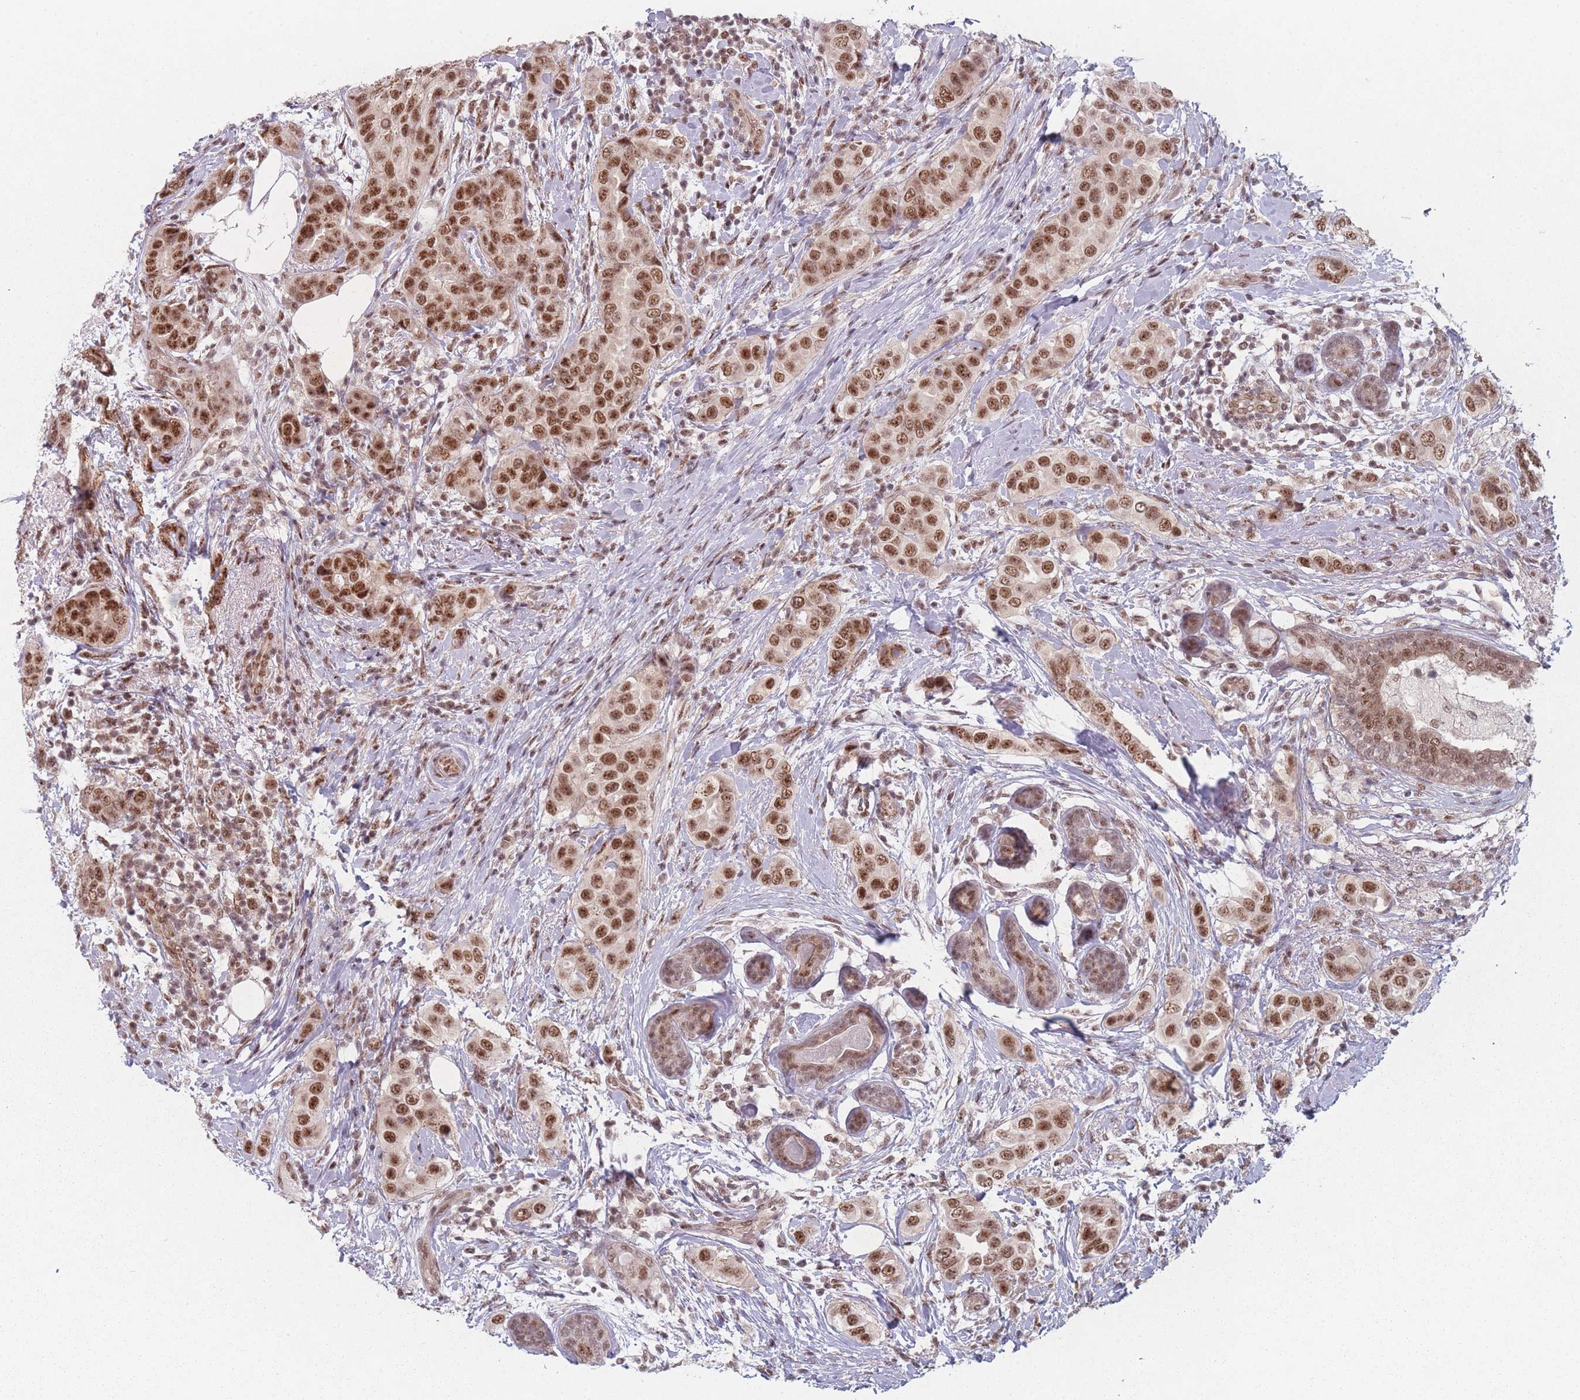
{"staining": {"intensity": "moderate", "quantity": ">75%", "location": "nuclear"}, "tissue": "breast cancer", "cell_type": "Tumor cells", "image_type": "cancer", "snomed": [{"axis": "morphology", "description": "Lobular carcinoma"}, {"axis": "topography", "description": "Breast"}], "caption": "Protein expression analysis of lobular carcinoma (breast) shows moderate nuclear expression in approximately >75% of tumor cells. (IHC, brightfield microscopy, high magnification).", "gene": "ZC3H14", "patient": {"sex": "female", "age": 51}}